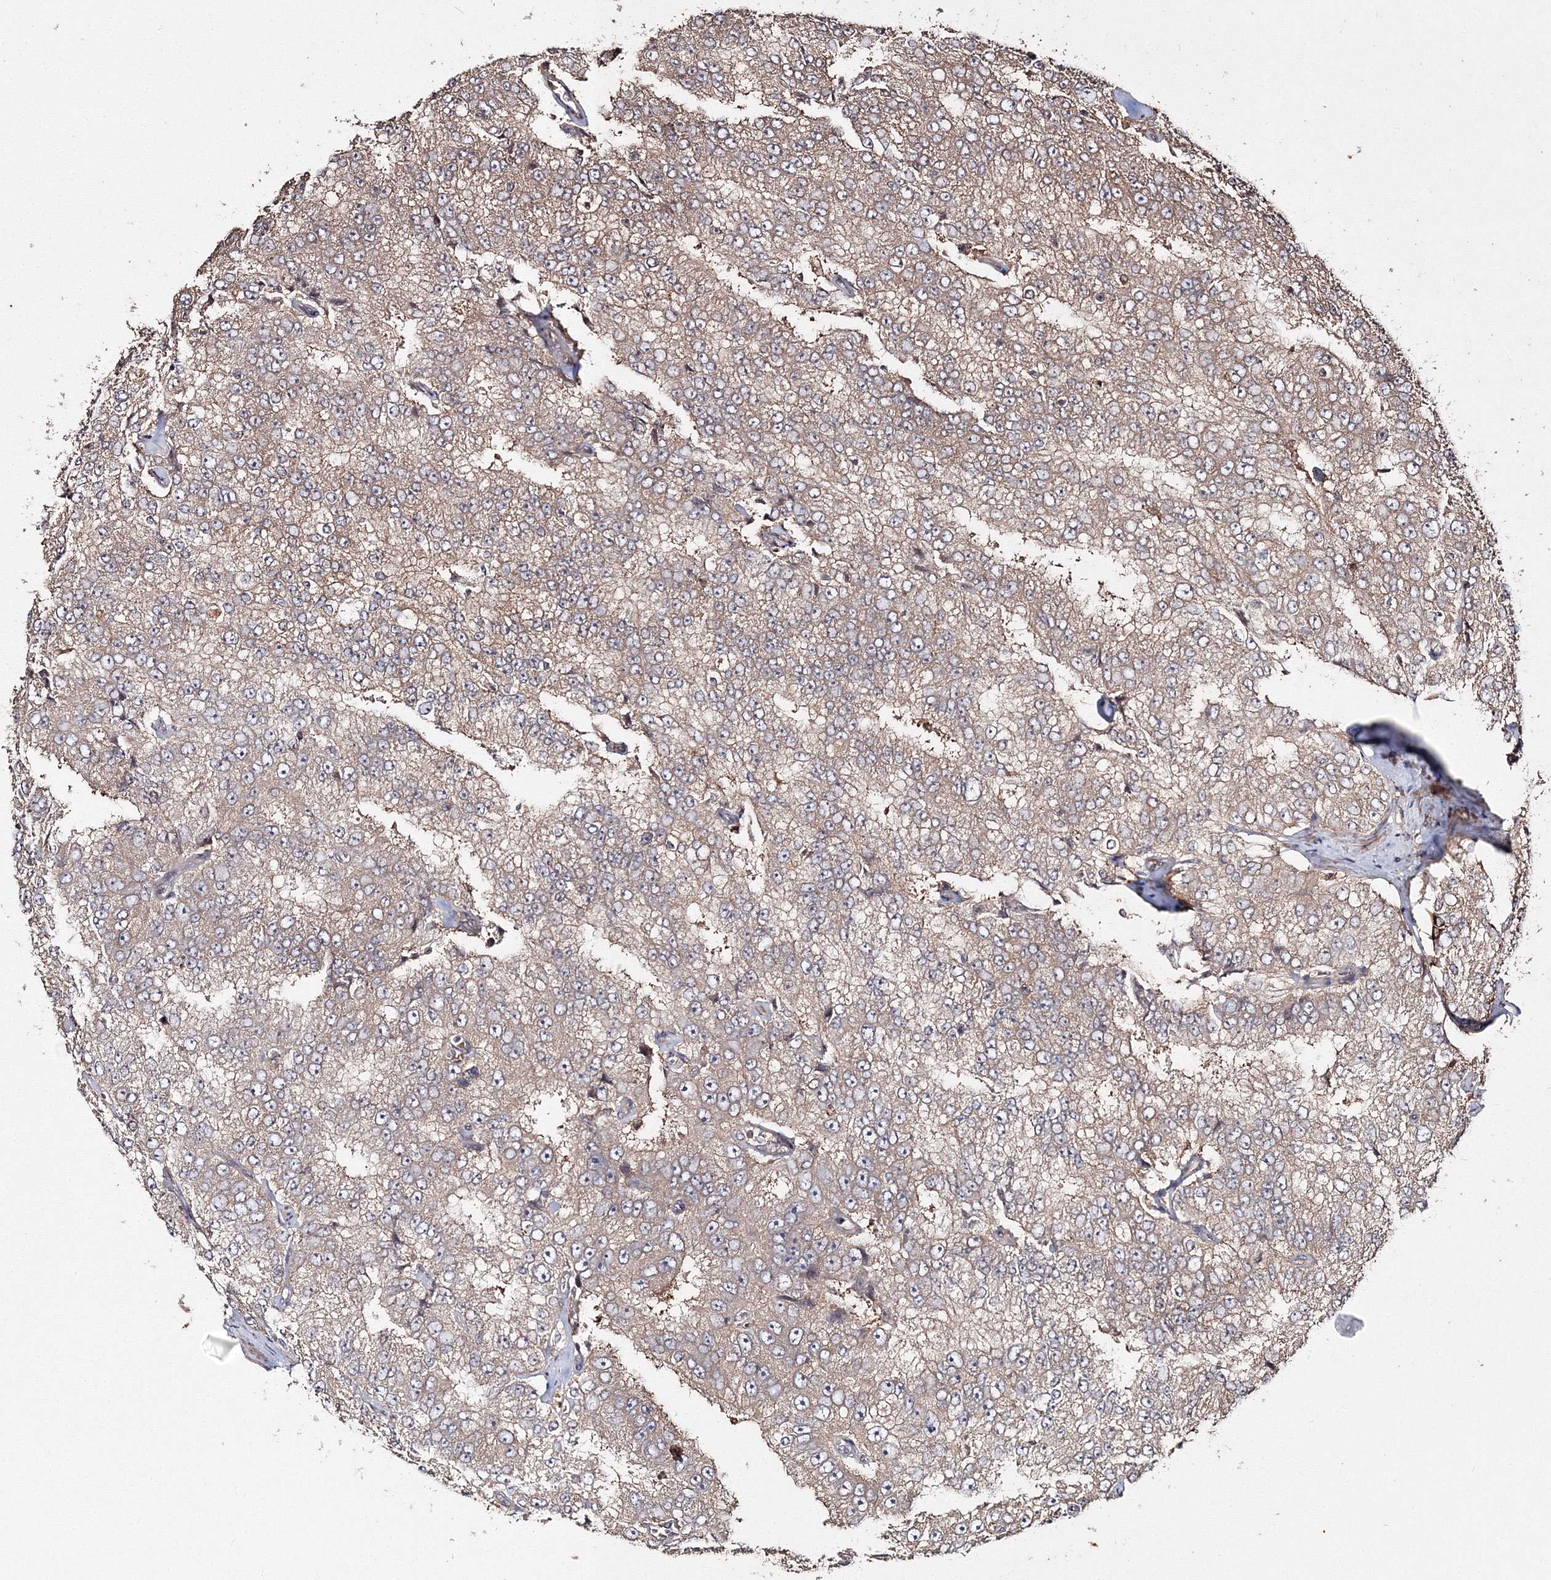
{"staining": {"intensity": "moderate", "quantity": ">75%", "location": "cytoplasmic/membranous"}, "tissue": "prostate cancer", "cell_type": "Tumor cells", "image_type": "cancer", "snomed": [{"axis": "morphology", "description": "Adenocarcinoma, High grade"}, {"axis": "topography", "description": "Prostate"}], "caption": "Prostate cancer (high-grade adenocarcinoma) stained with a brown dye demonstrates moderate cytoplasmic/membranous positive positivity in about >75% of tumor cells.", "gene": "DDO", "patient": {"sex": "male", "age": 58}}